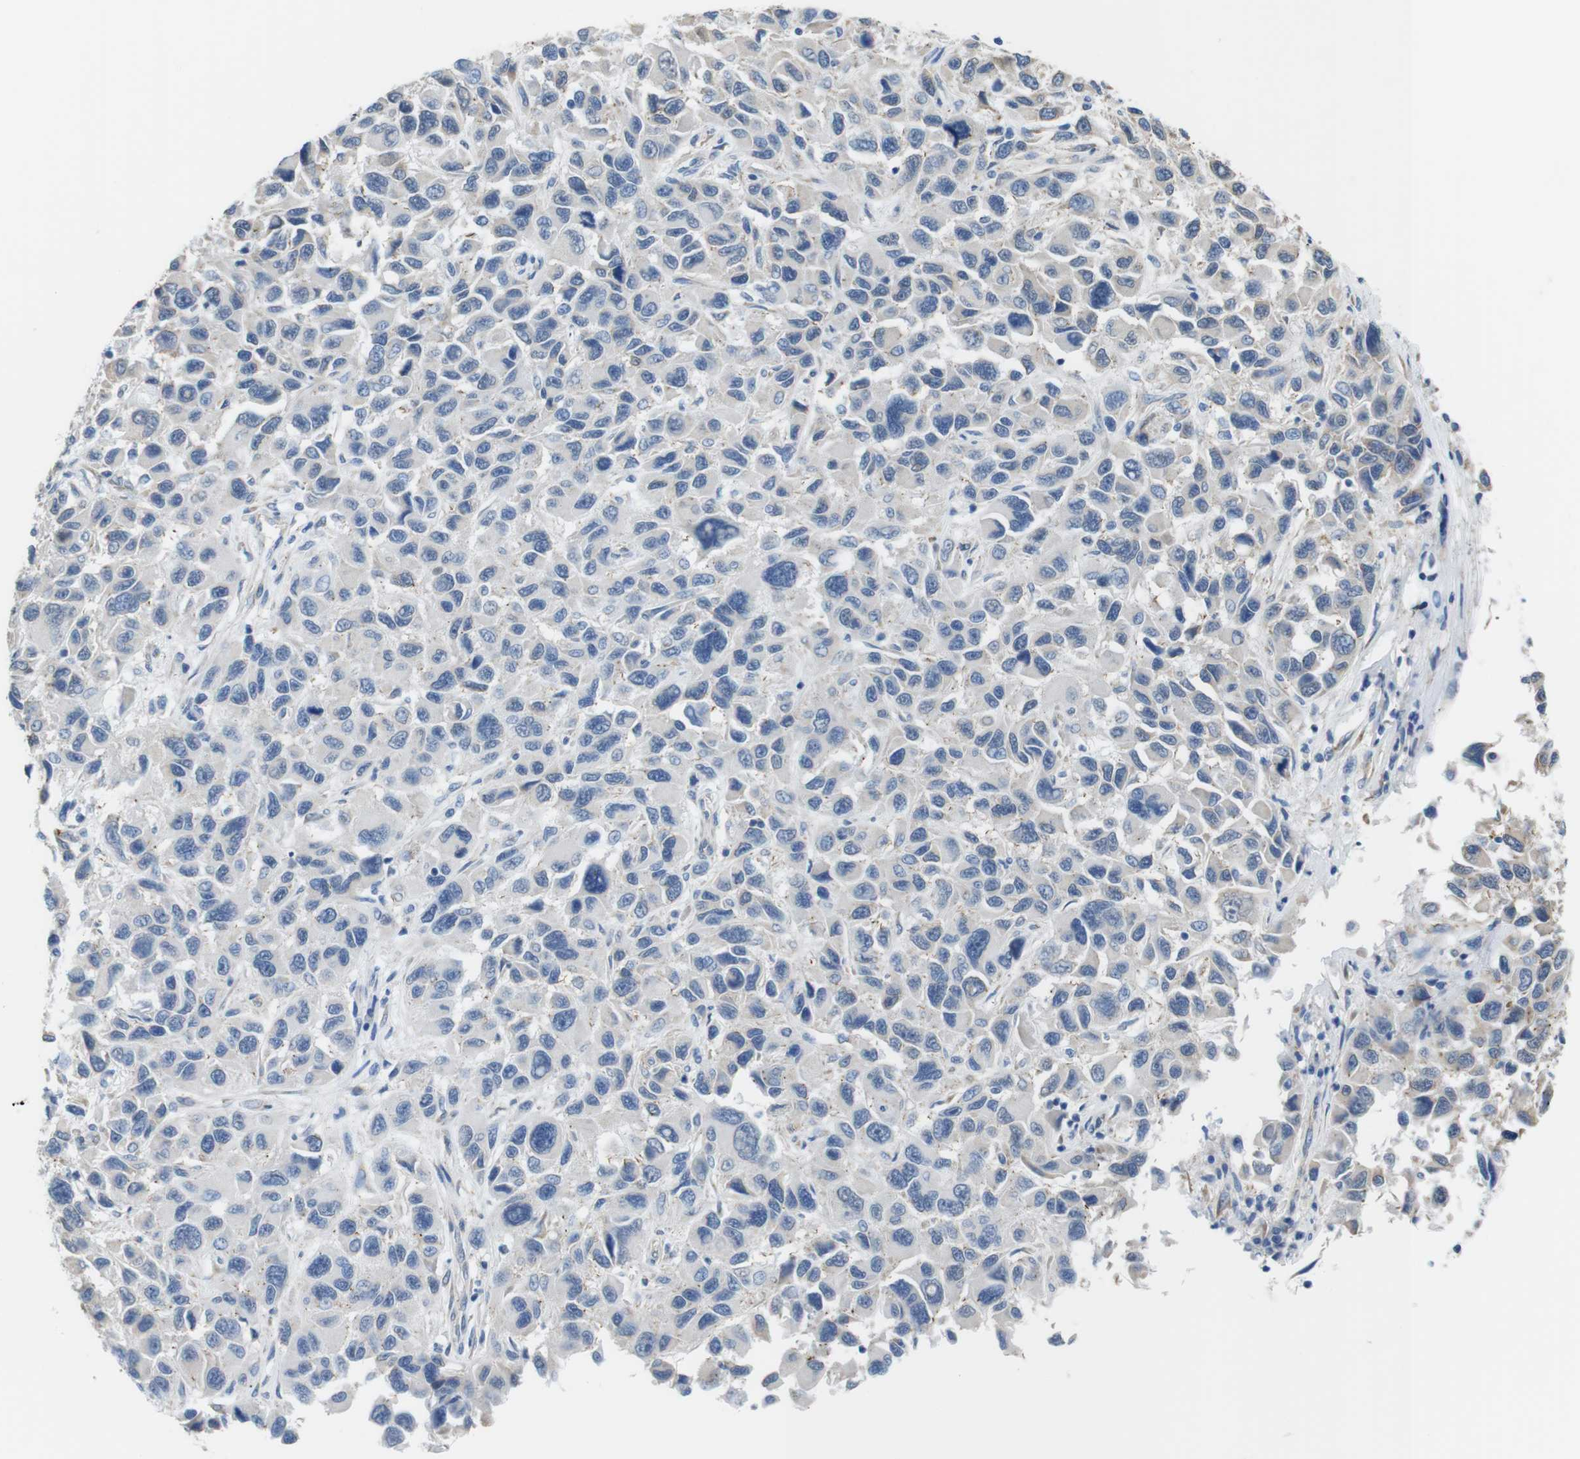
{"staining": {"intensity": "negative", "quantity": "none", "location": "none"}, "tissue": "melanoma", "cell_type": "Tumor cells", "image_type": "cancer", "snomed": [{"axis": "morphology", "description": "Malignant melanoma, NOS"}, {"axis": "topography", "description": "Skin"}], "caption": "A micrograph of human malignant melanoma is negative for staining in tumor cells. The staining is performed using DAB brown chromogen with nuclei counter-stained in using hematoxylin.", "gene": "CDH8", "patient": {"sex": "male", "age": 53}}